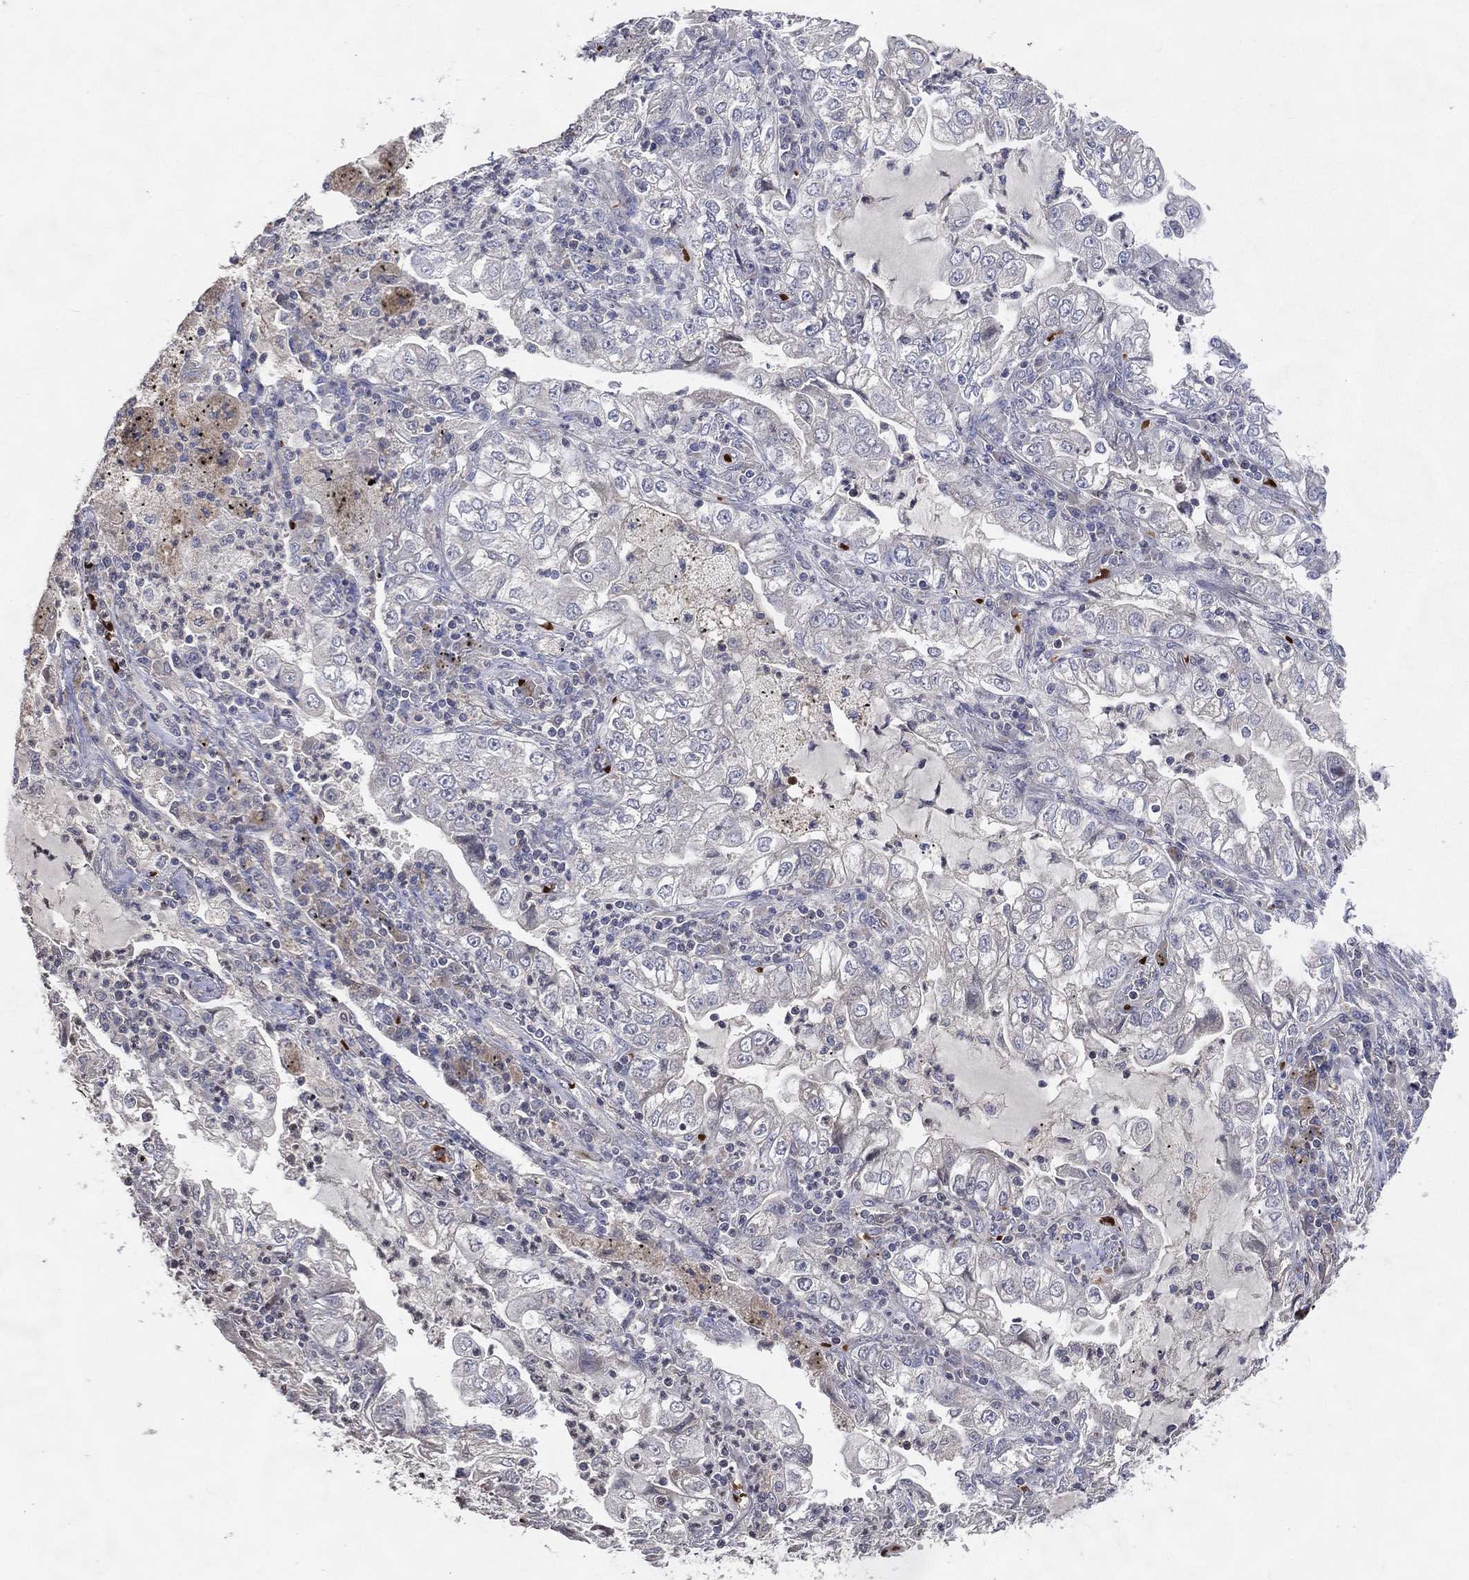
{"staining": {"intensity": "negative", "quantity": "none", "location": "none"}, "tissue": "lung cancer", "cell_type": "Tumor cells", "image_type": "cancer", "snomed": [{"axis": "morphology", "description": "Adenocarcinoma, NOS"}, {"axis": "topography", "description": "Lung"}], "caption": "IHC of lung cancer (adenocarcinoma) reveals no staining in tumor cells.", "gene": "DNAH7", "patient": {"sex": "female", "age": 73}}